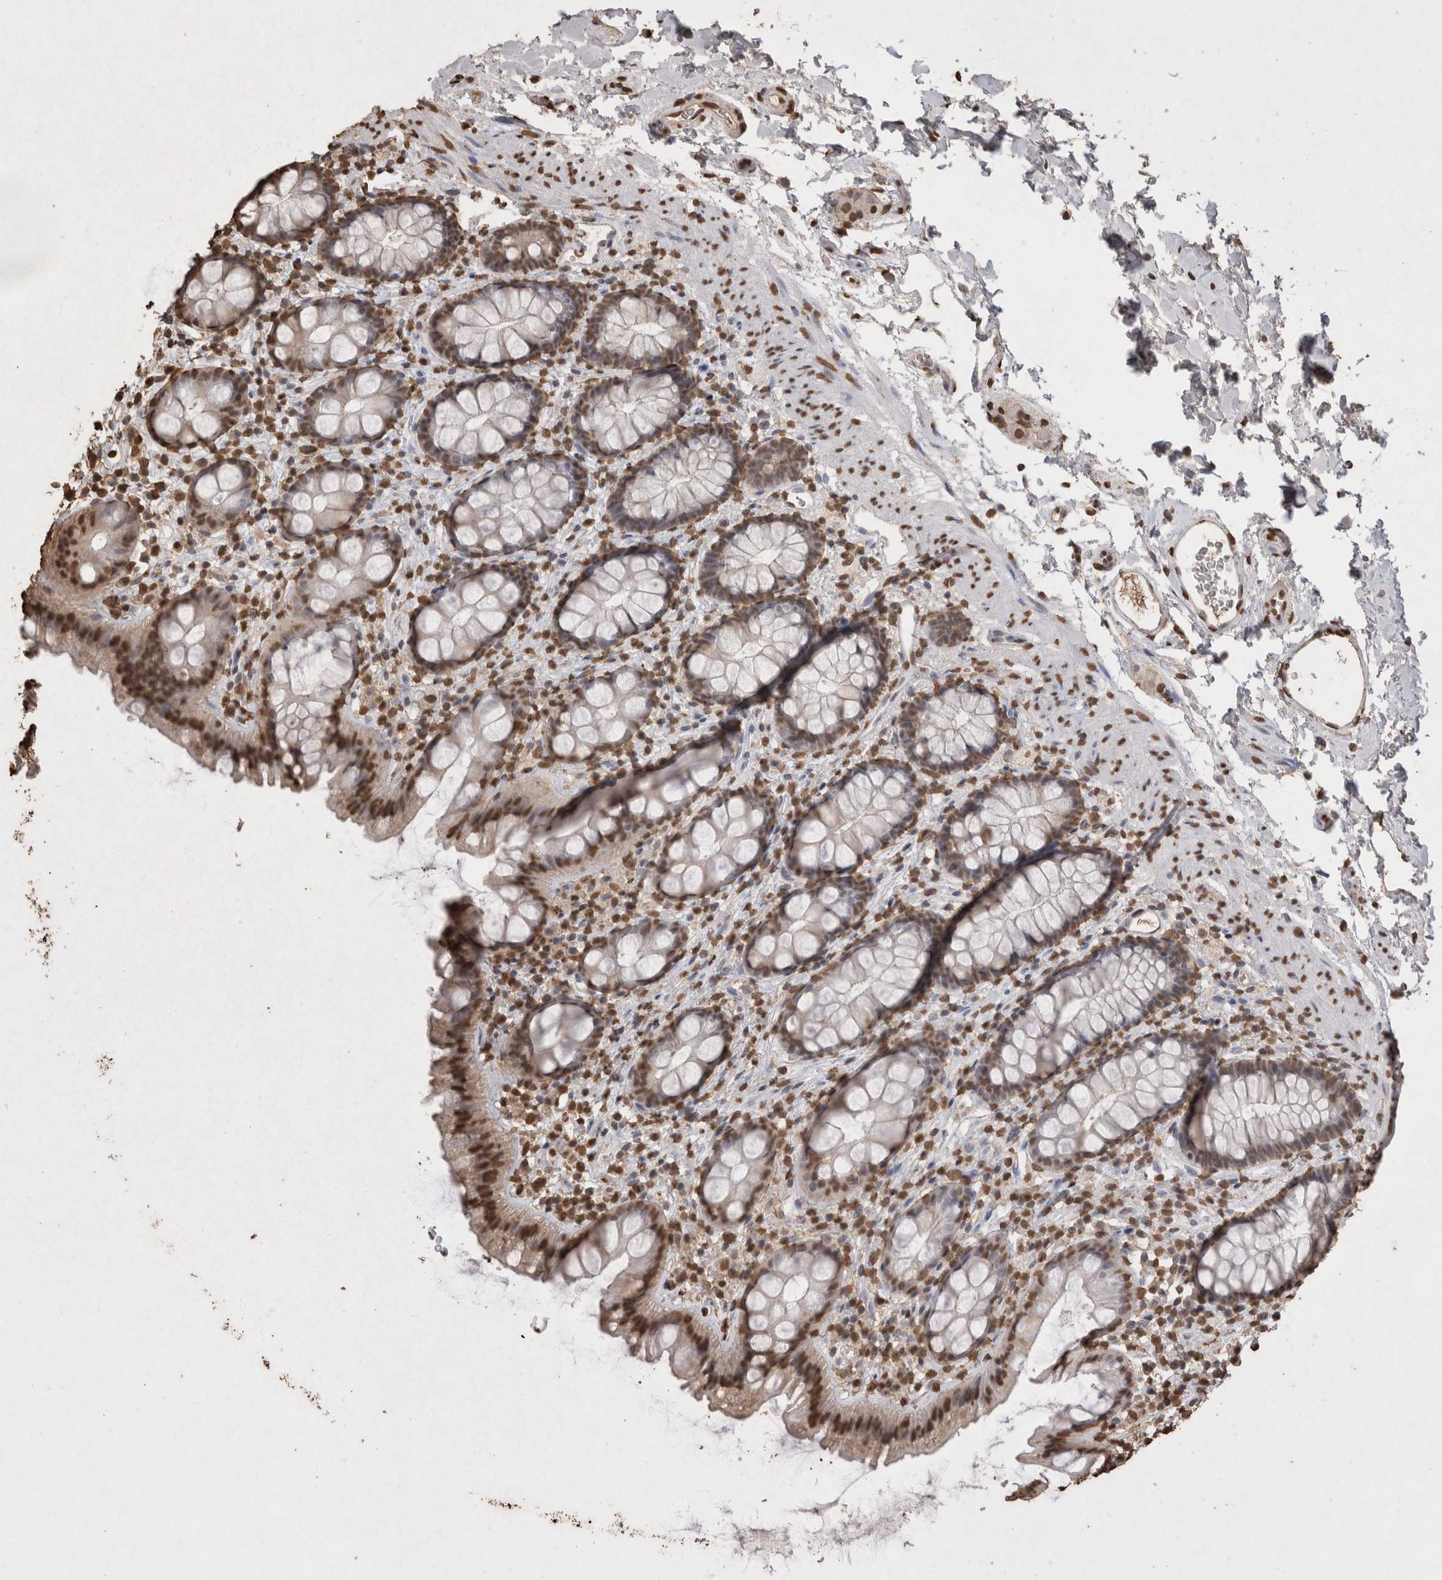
{"staining": {"intensity": "moderate", "quantity": ">75%", "location": "nuclear"}, "tissue": "rectum", "cell_type": "Glandular cells", "image_type": "normal", "snomed": [{"axis": "morphology", "description": "Normal tissue, NOS"}, {"axis": "topography", "description": "Rectum"}], "caption": "Immunohistochemical staining of benign rectum shows medium levels of moderate nuclear positivity in about >75% of glandular cells.", "gene": "POU5F1", "patient": {"sex": "female", "age": 65}}